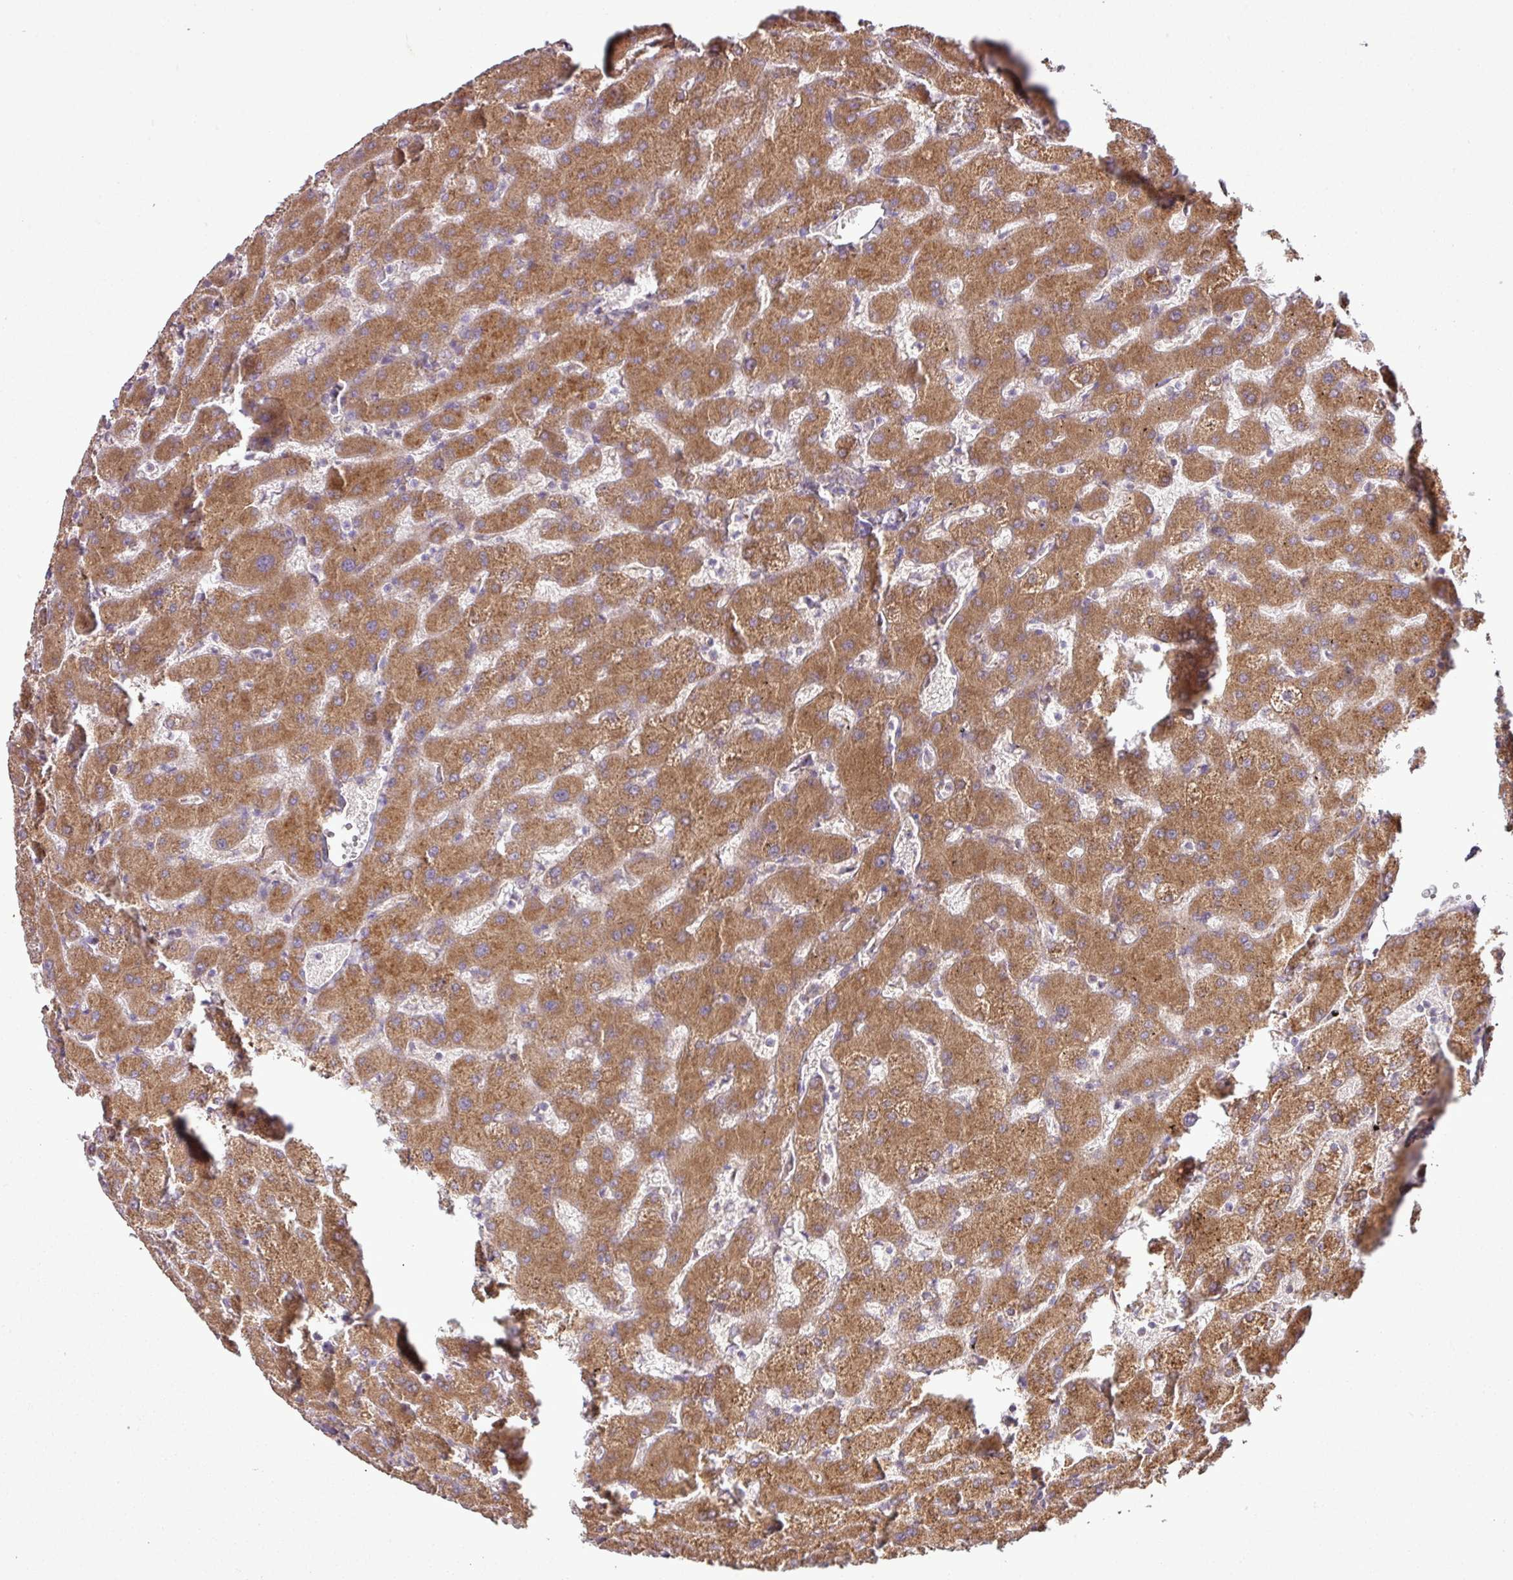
{"staining": {"intensity": "negative", "quantity": "none", "location": "none"}, "tissue": "liver", "cell_type": "Cholangiocytes", "image_type": "normal", "snomed": [{"axis": "morphology", "description": "Normal tissue, NOS"}, {"axis": "topography", "description": "Liver"}], "caption": "A high-resolution photomicrograph shows IHC staining of normal liver, which reveals no significant staining in cholangiocytes.", "gene": "DNAAF4", "patient": {"sex": "female", "age": 63}}